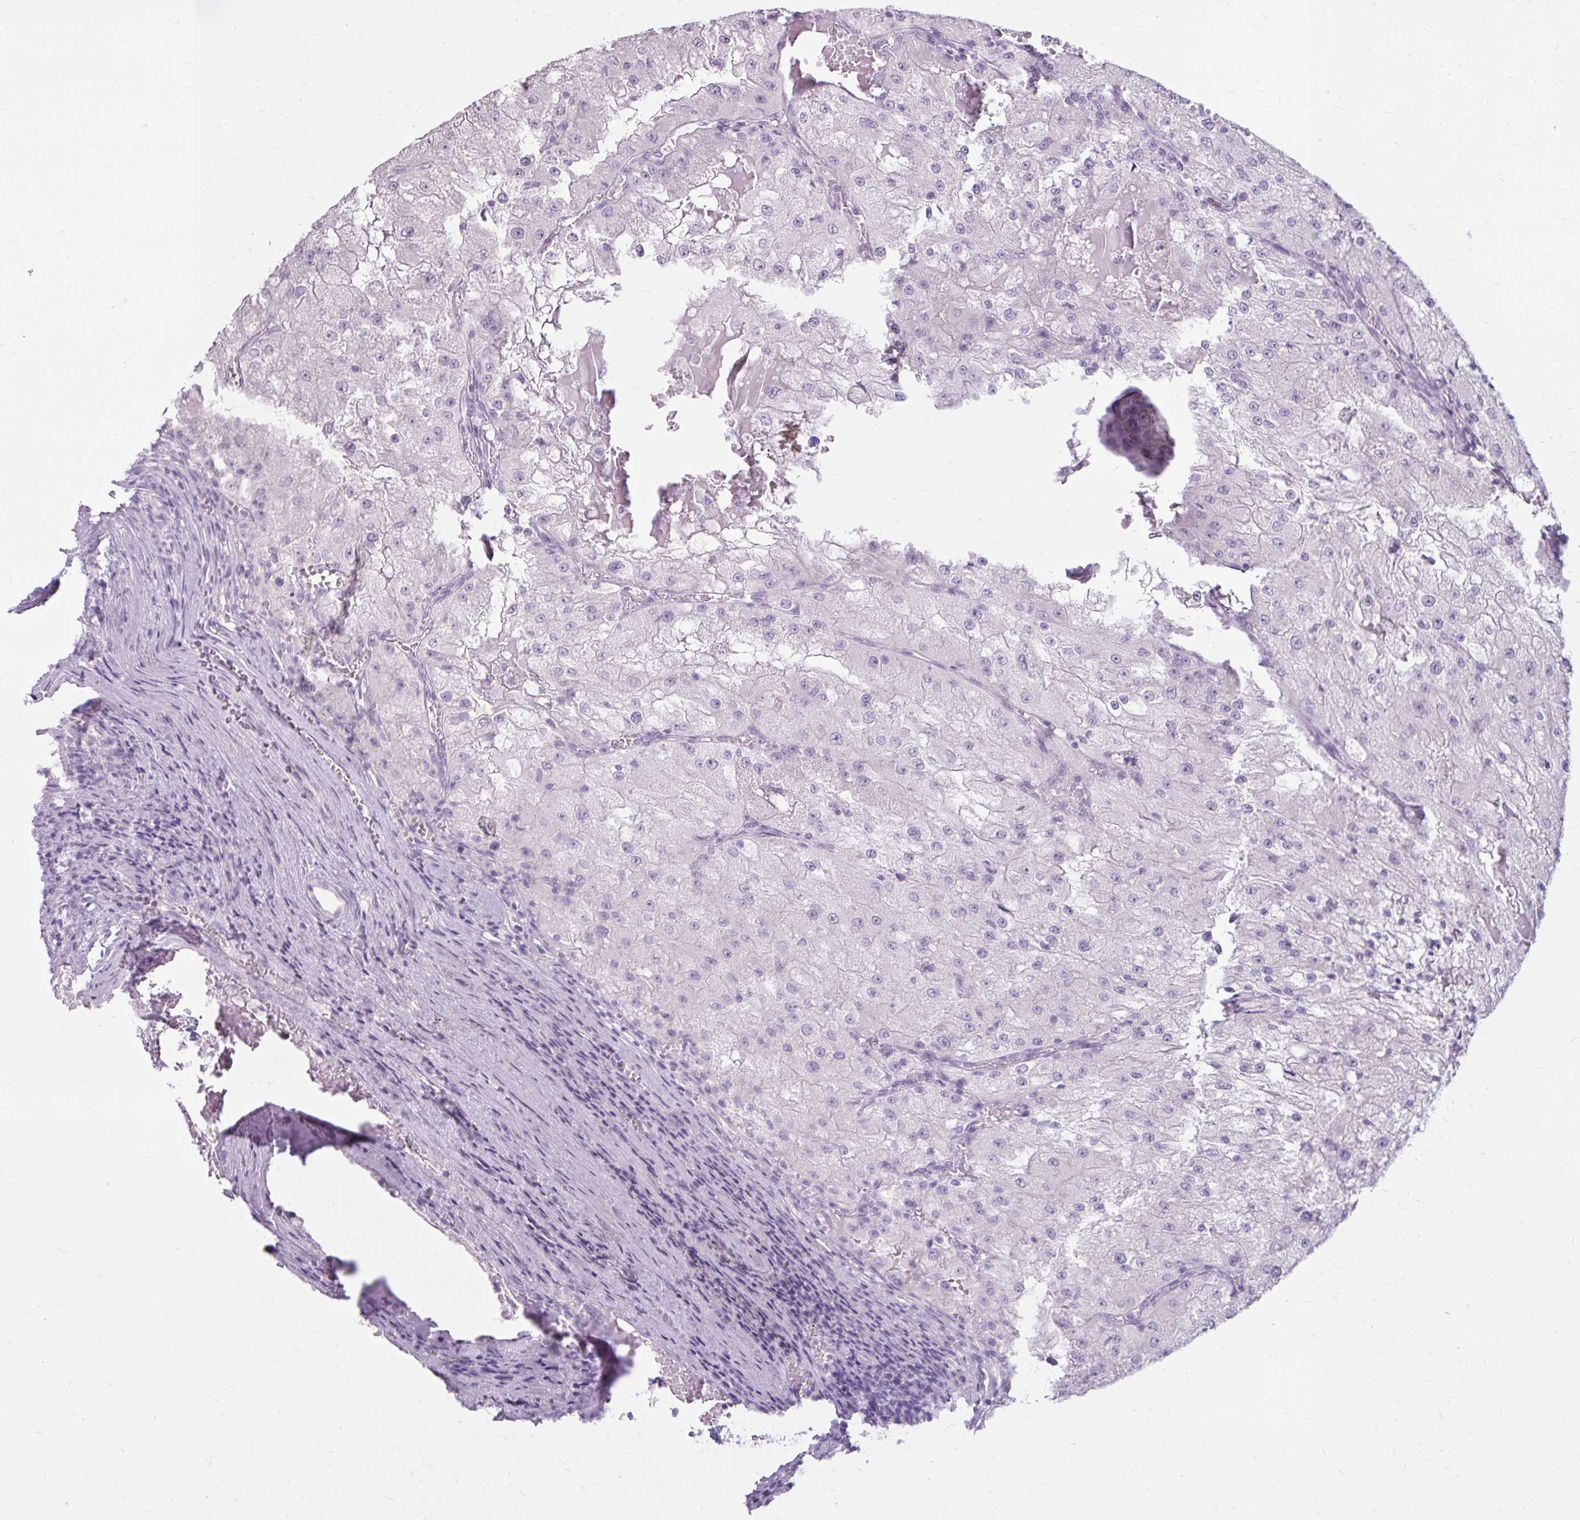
{"staining": {"intensity": "negative", "quantity": "none", "location": "none"}, "tissue": "renal cancer", "cell_type": "Tumor cells", "image_type": "cancer", "snomed": [{"axis": "morphology", "description": "Adenocarcinoma, NOS"}, {"axis": "topography", "description": "Kidney"}], "caption": "Tumor cells are negative for brown protein staining in adenocarcinoma (renal).", "gene": "OR4B1", "patient": {"sex": "female", "age": 74}}